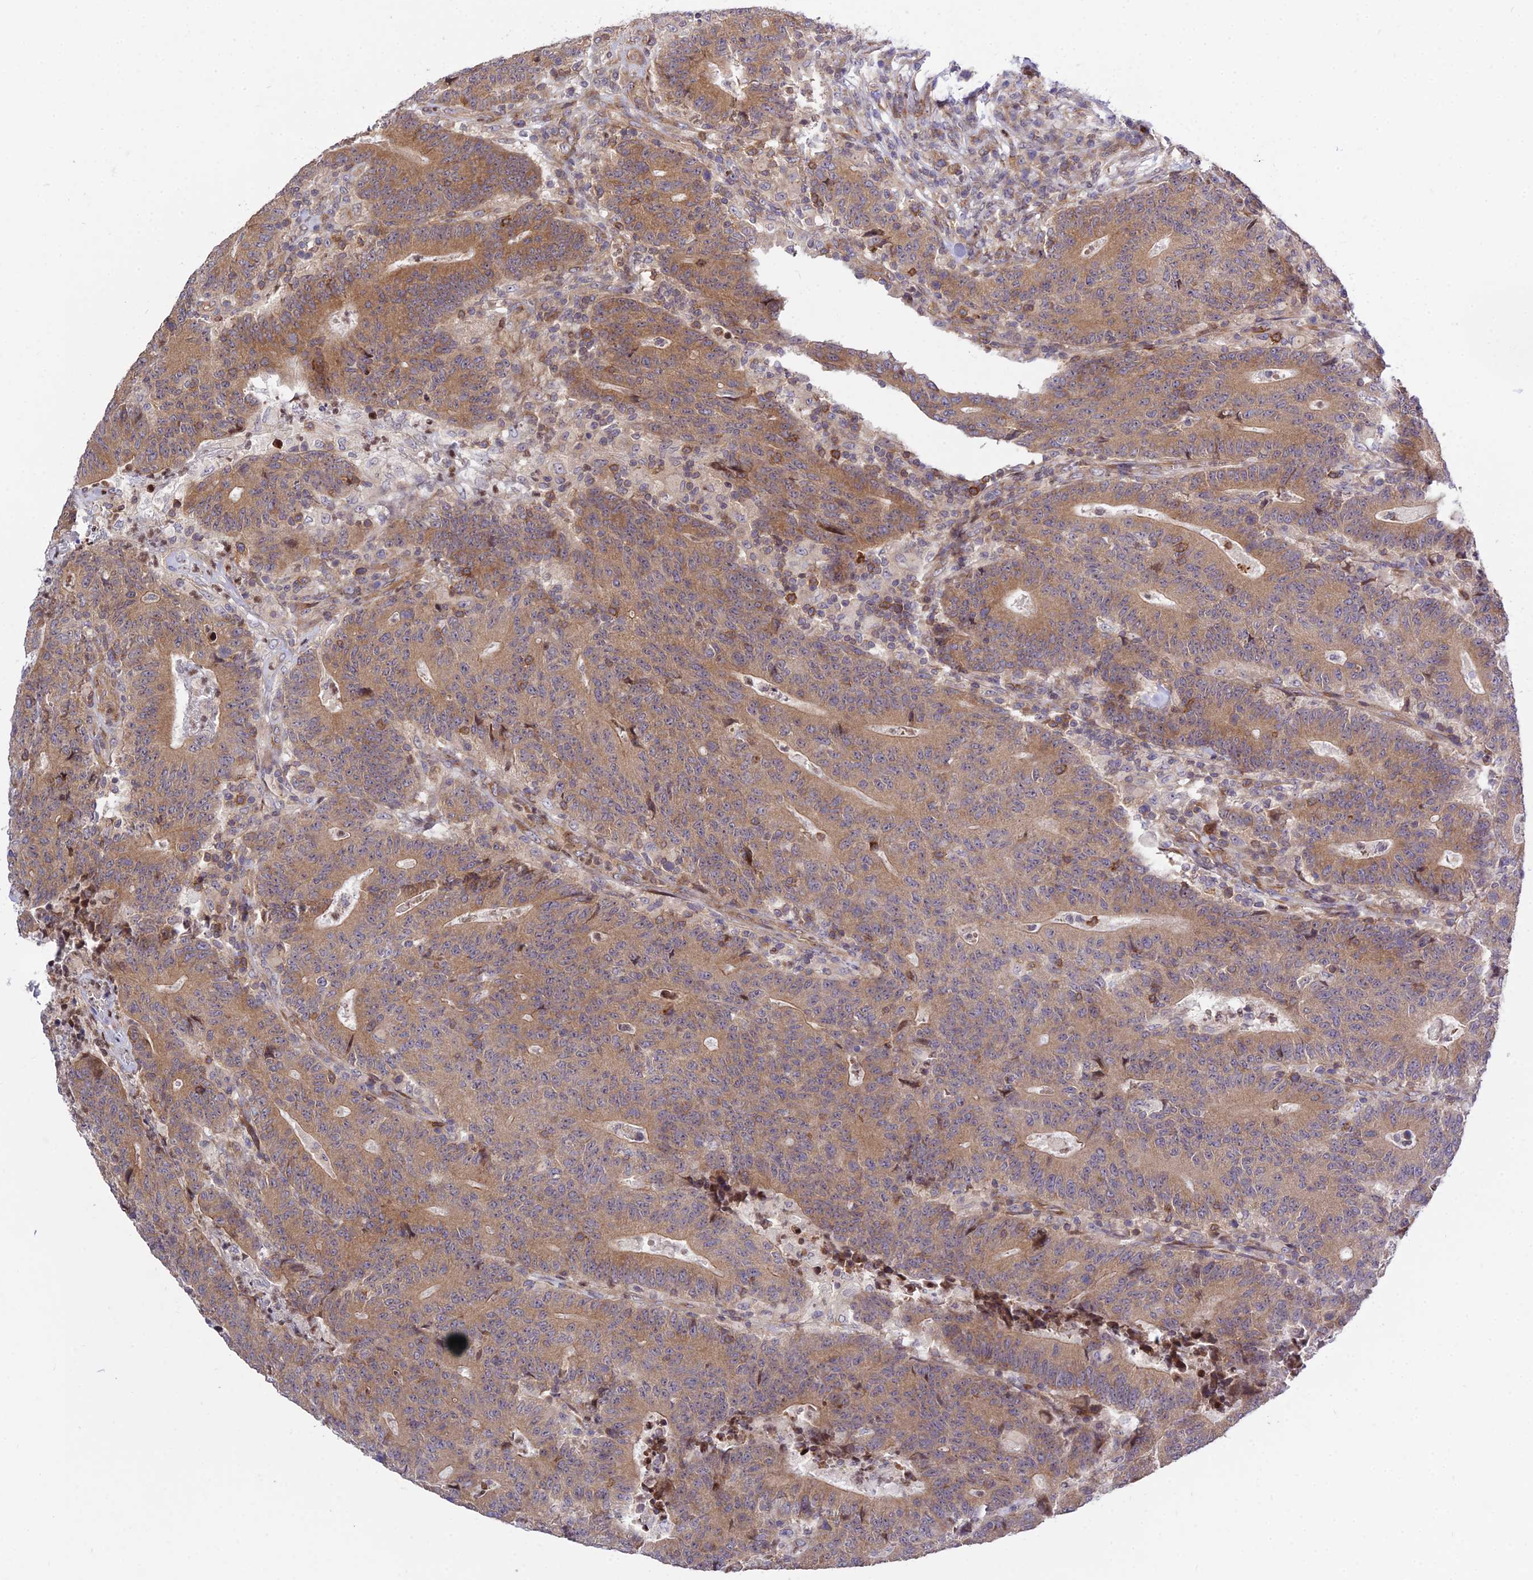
{"staining": {"intensity": "moderate", "quantity": ">75%", "location": "cytoplasmic/membranous"}, "tissue": "colorectal cancer", "cell_type": "Tumor cells", "image_type": "cancer", "snomed": [{"axis": "morphology", "description": "Adenocarcinoma, NOS"}, {"axis": "topography", "description": "Colon"}], "caption": "Protein positivity by IHC shows moderate cytoplasmic/membranous staining in about >75% of tumor cells in colorectal adenocarcinoma.", "gene": "SMG6", "patient": {"sex": "female", "age": 75}}